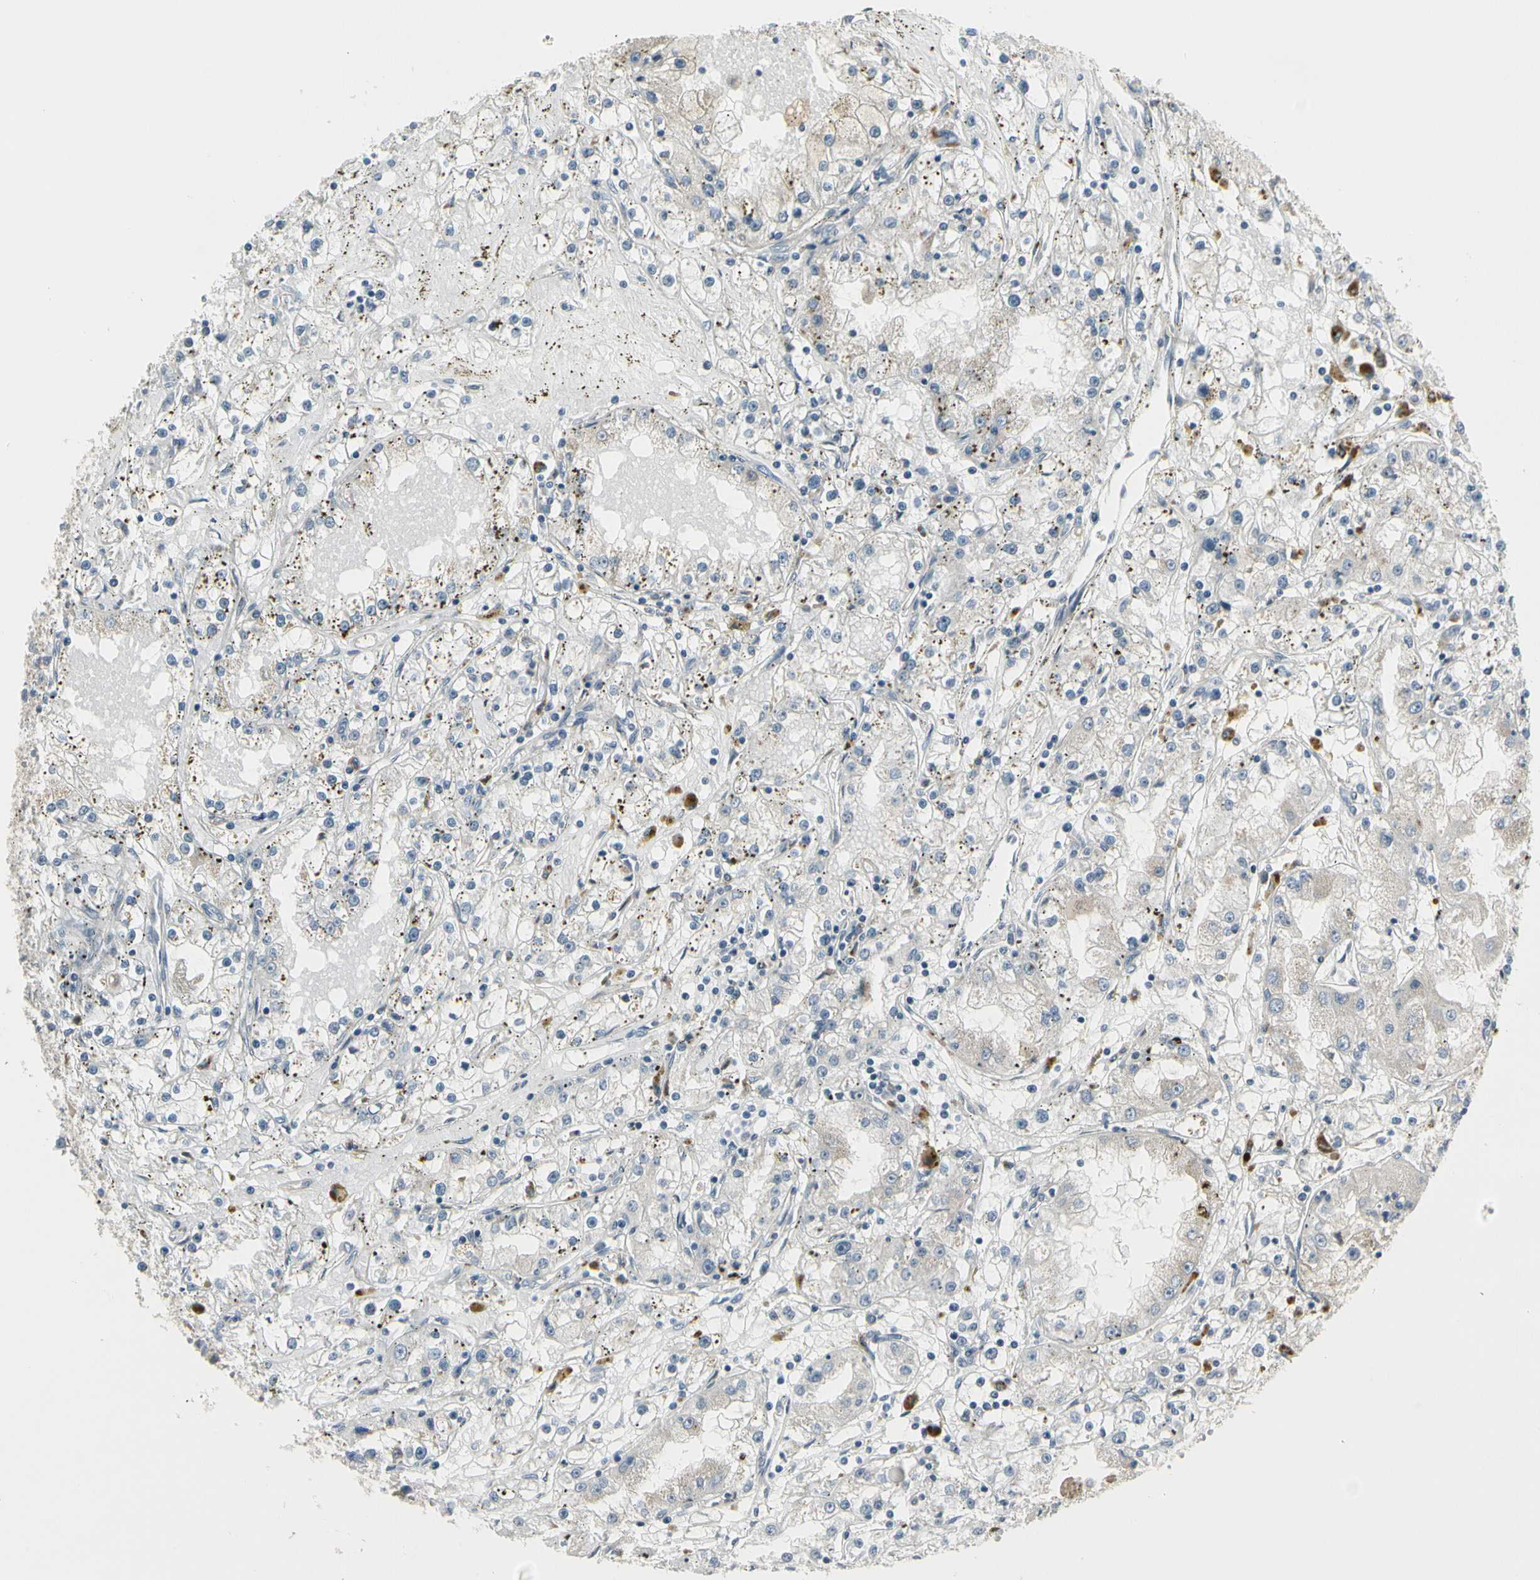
{"staining": {"intensity": "negative", "quantity": "none", "location": "none"}, "tissue": "renal cancer", "cell_type": "Tumor cells", "image_type": "cancer", "snomed": [{"axis": "morphology", "description": "Adenocarcinoma, NOS"}, {"axis": "topography", "description": "Kidney"}], "caption": "Photomicrograph shows no protein expression in tumor cells of adenocarcinoma (renal) tissue.", "gene": "GRN", "patient": {"sex": "male", "age": 56}}